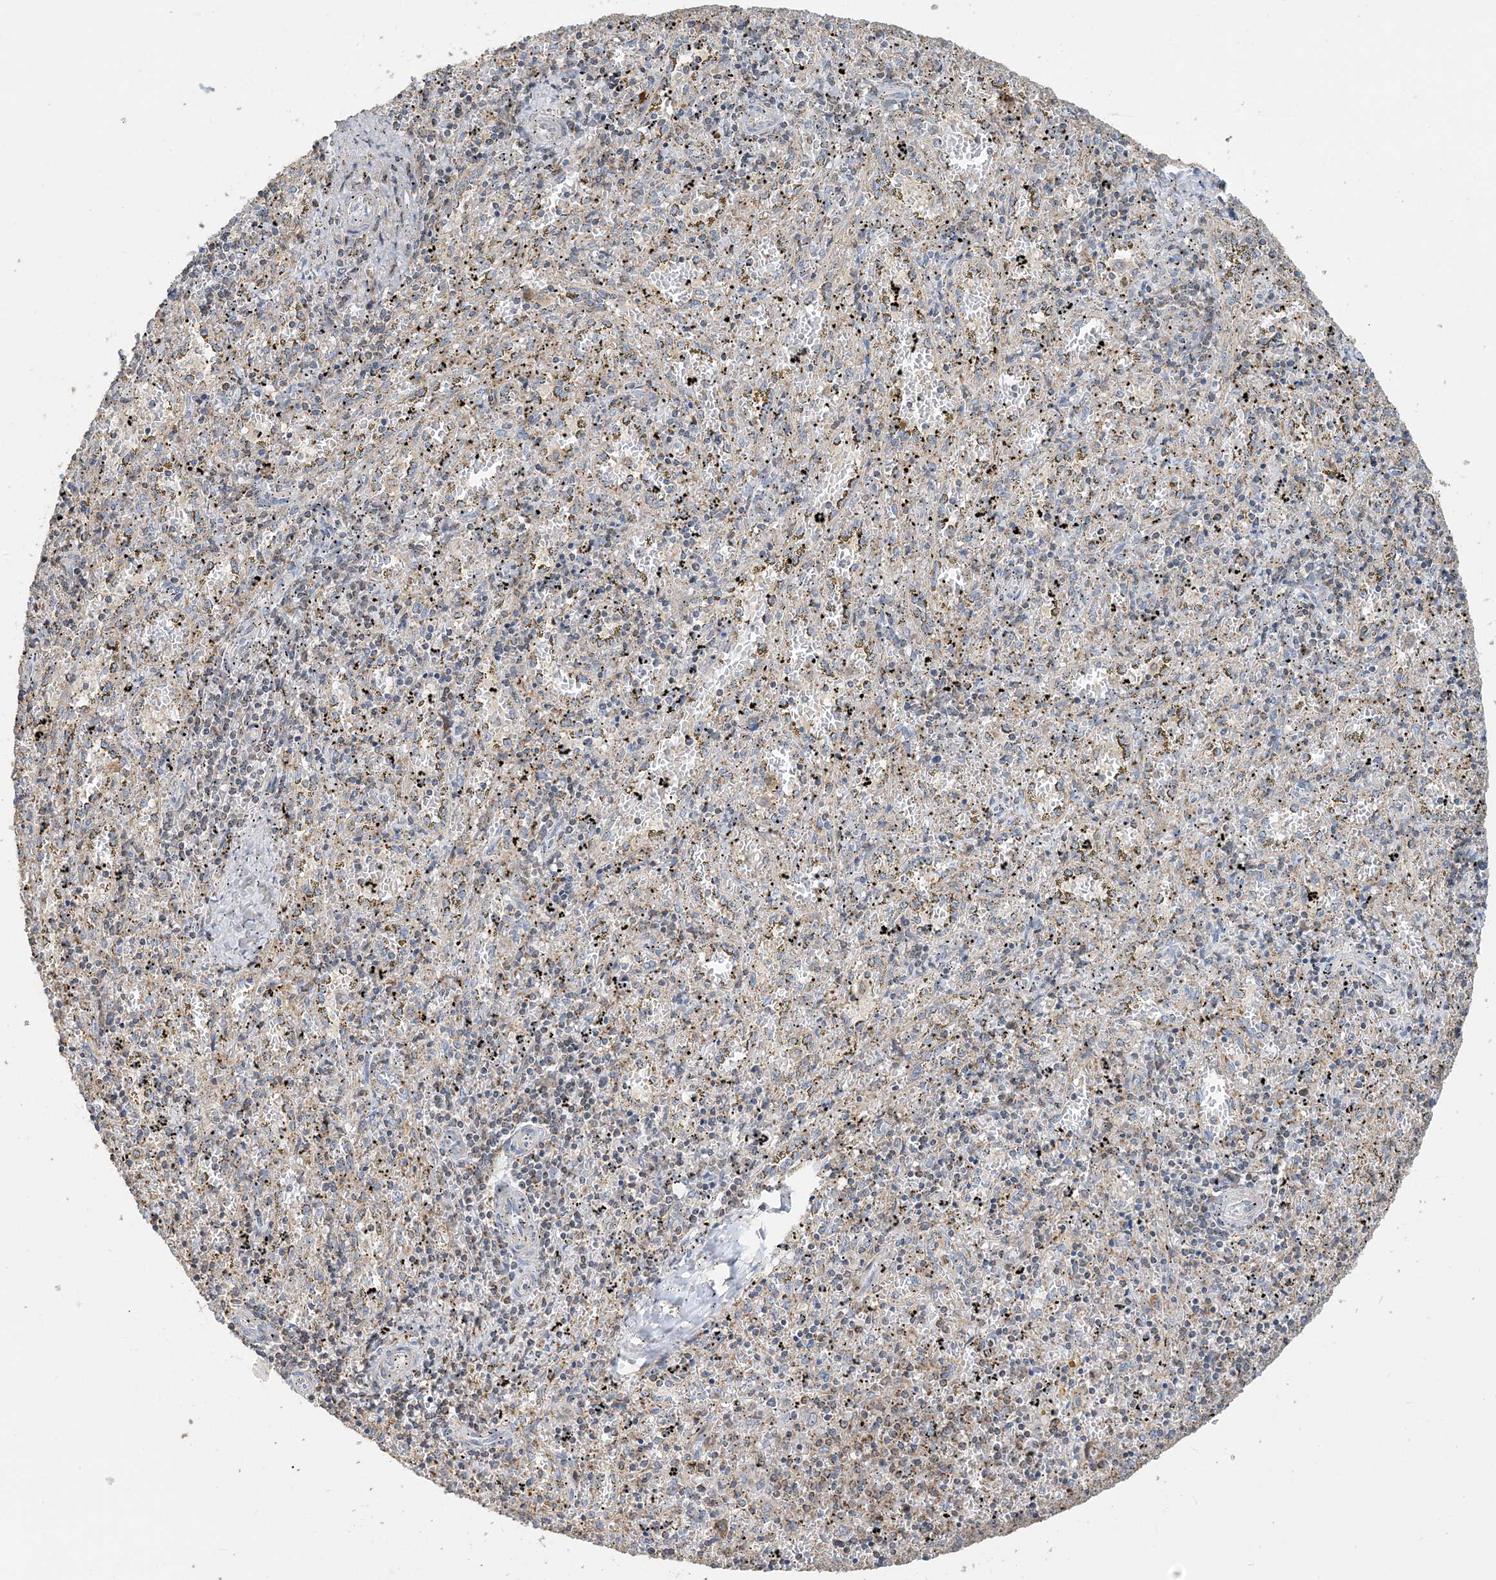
{"staining": {"intensity": "negative", "quantity": "none", "location": "none"}, "tissue": "spleen", "cell_type": "Cells in red pulp", "image_type": "normal", "snomed": [{"axis": "morphology", "description": "Normal tissue, NOS"}, {"axis": "topography", "description": "Spleen"}], "caption": "Immunohistochemical staining of unremarkable spleen reveals no significant positivity in cells in red pulp. (DAB immunohistochemistry, high magnification).", "gene": "ECHDC1", "patient": {"sex": "male", "age": 11}}